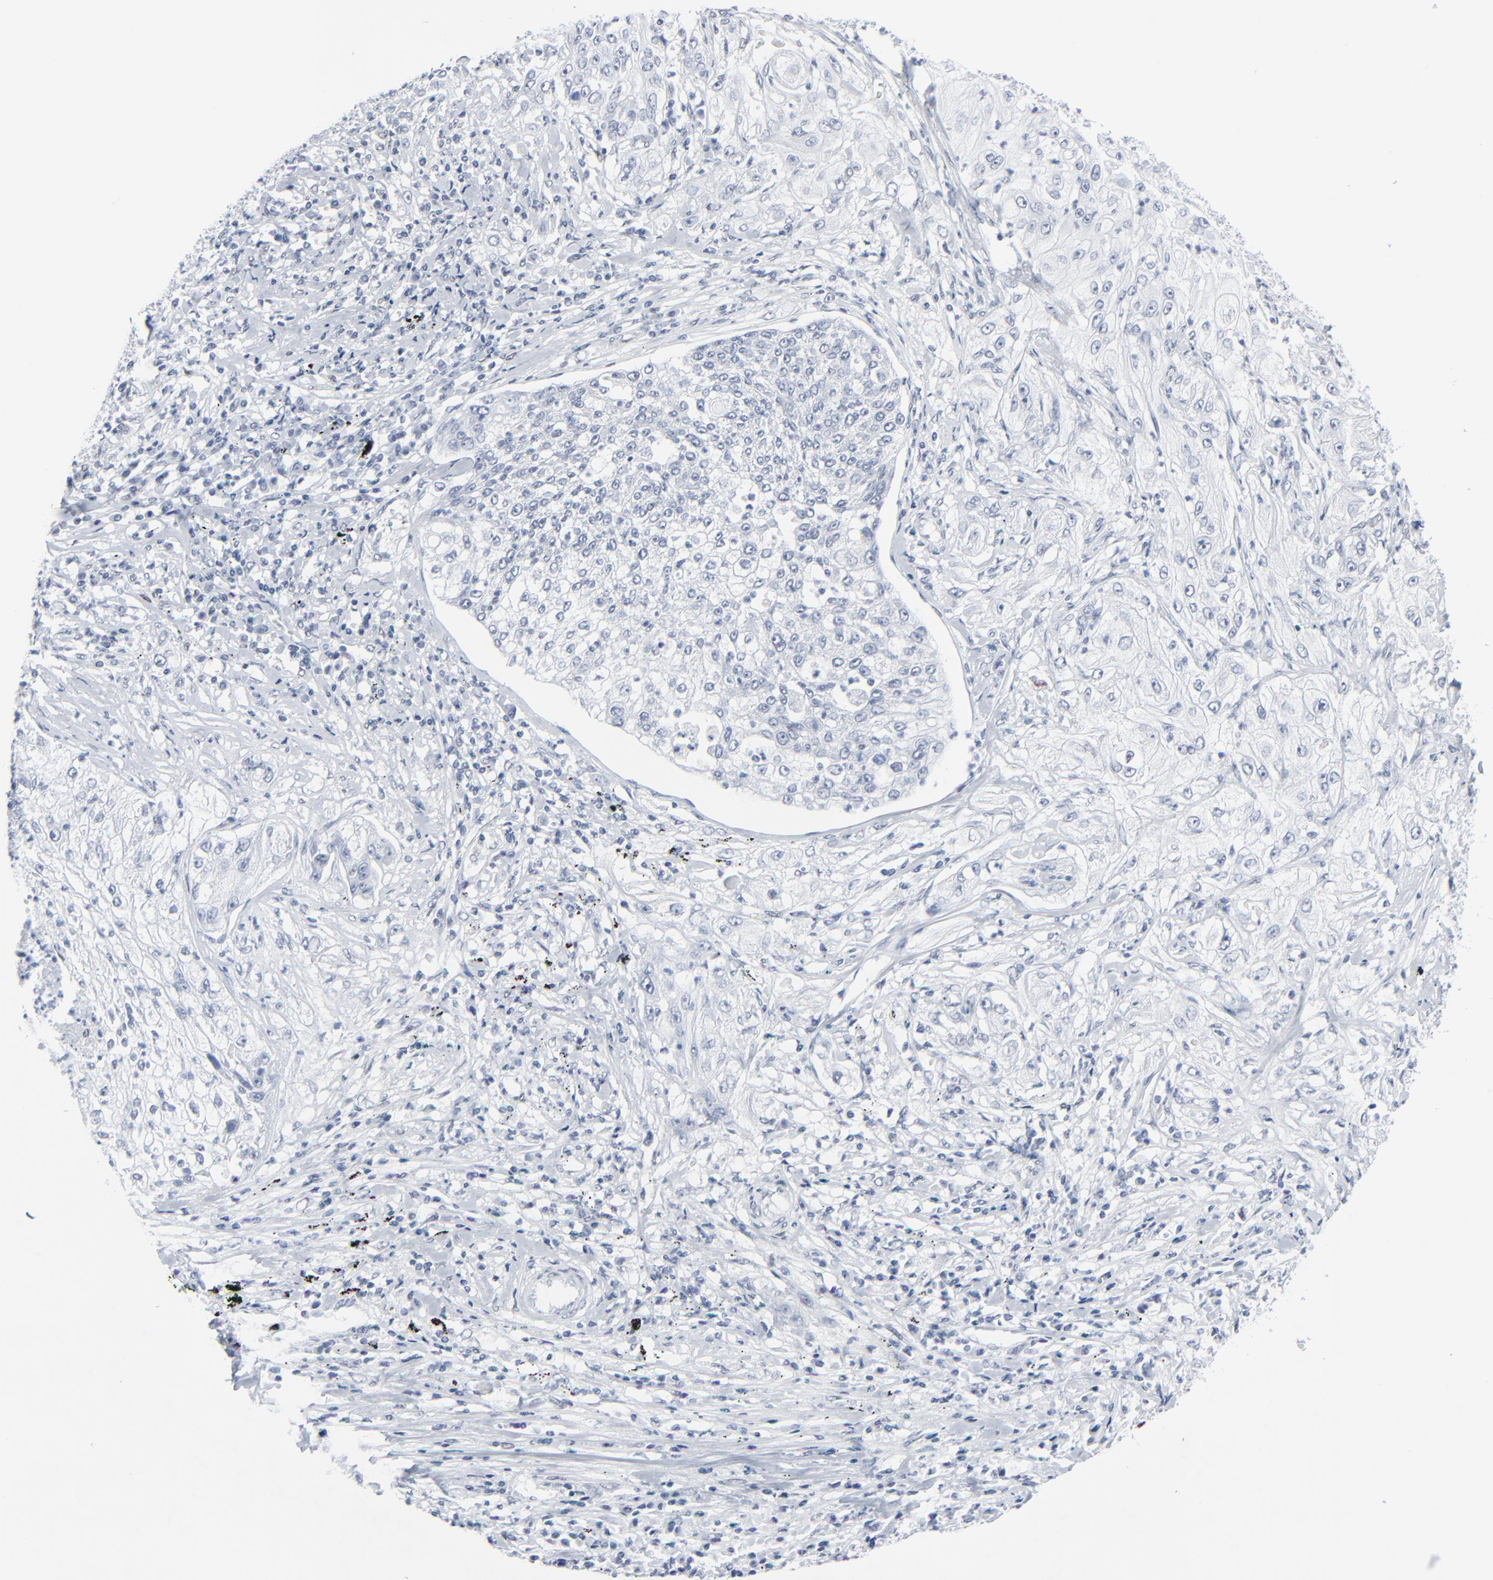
{"staining": {"intensity": "negative", "quantity": "none", "location": "none"}, "tissue": "lung cancer", "cell_type": "Tumor cells", "image_type": "cancer", "snomed": [{"axis": "morphology", "description": "Inflammation, NOS"}, {"axis": "morphology", "description": "Squamous cell carcinoma, NOS"}, {"axis": "topography", "description": "Lymph node"}, {"axis": "topography", "description": "Soft tissue"}, {"axis": "topography", "description": "Lung"}], "caption": "Immunohistochemistry (IHC) micrograph of lung cancer (squamous cell carcinoma) stained for a protein (brown), which displays no expression in tumor cells.", "gene": "SIRT1", "patient": {"sex": "male", "age": 66}}